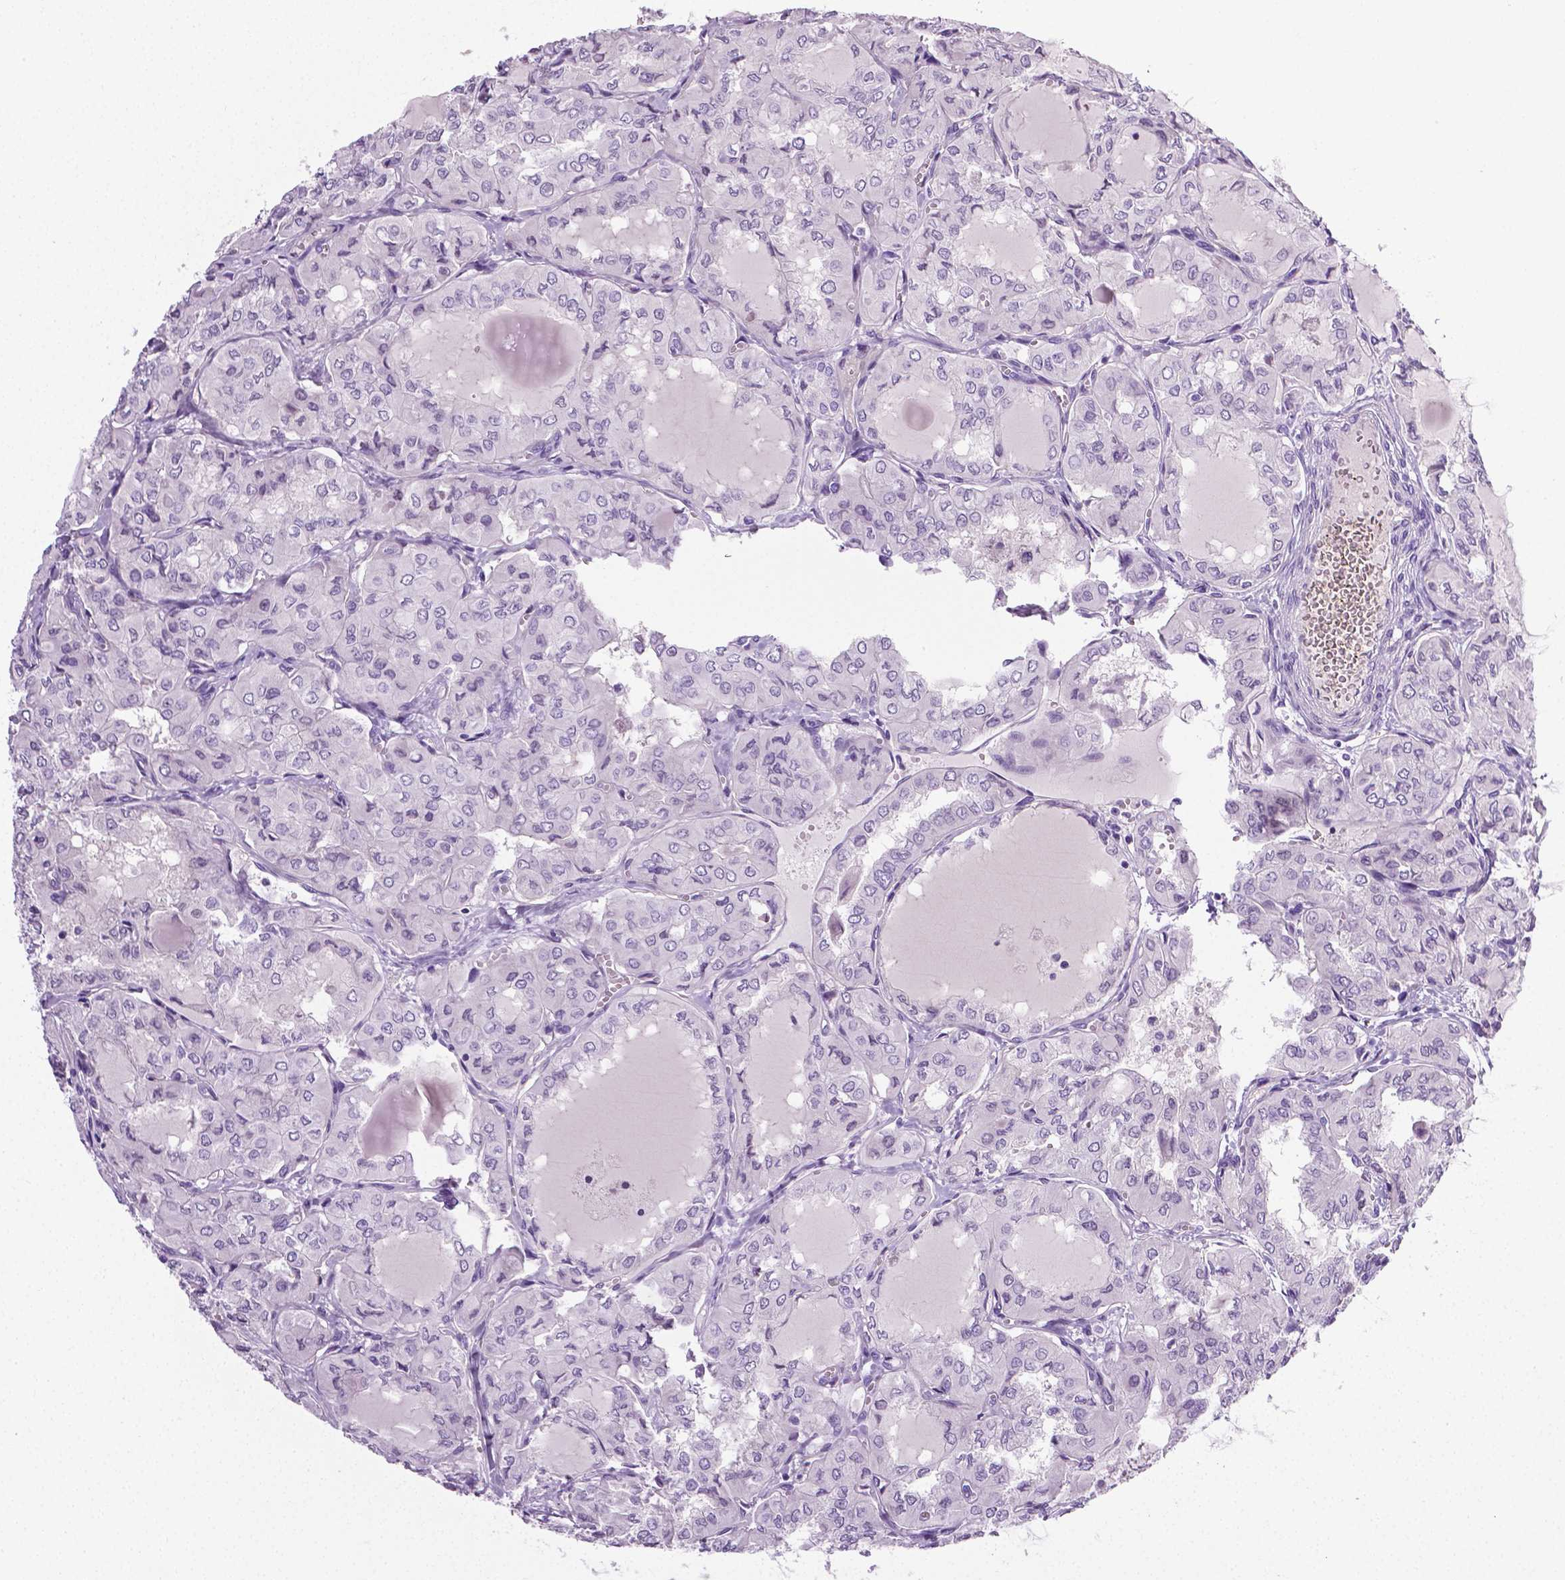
{"staining": {"intensity": "negative", "quantity": "none", "location": "none"}, "tissue": "thyroid cancer", "cell_type": "Tumor cells", "image_type": "cancer", "snomed": [{"axis": "morphology", "description": "Papillary adenocarcinoma, NOS"}, {"axis": "topography", "description": "Thyroid gland"}], "caption": "Protein analysis of thyroid cancer (papillary adenocarcinoma) reveals no significant staining in tumor cells.", "gene": "PTGER3", "patient": {"sex": "male", "age": 20}}